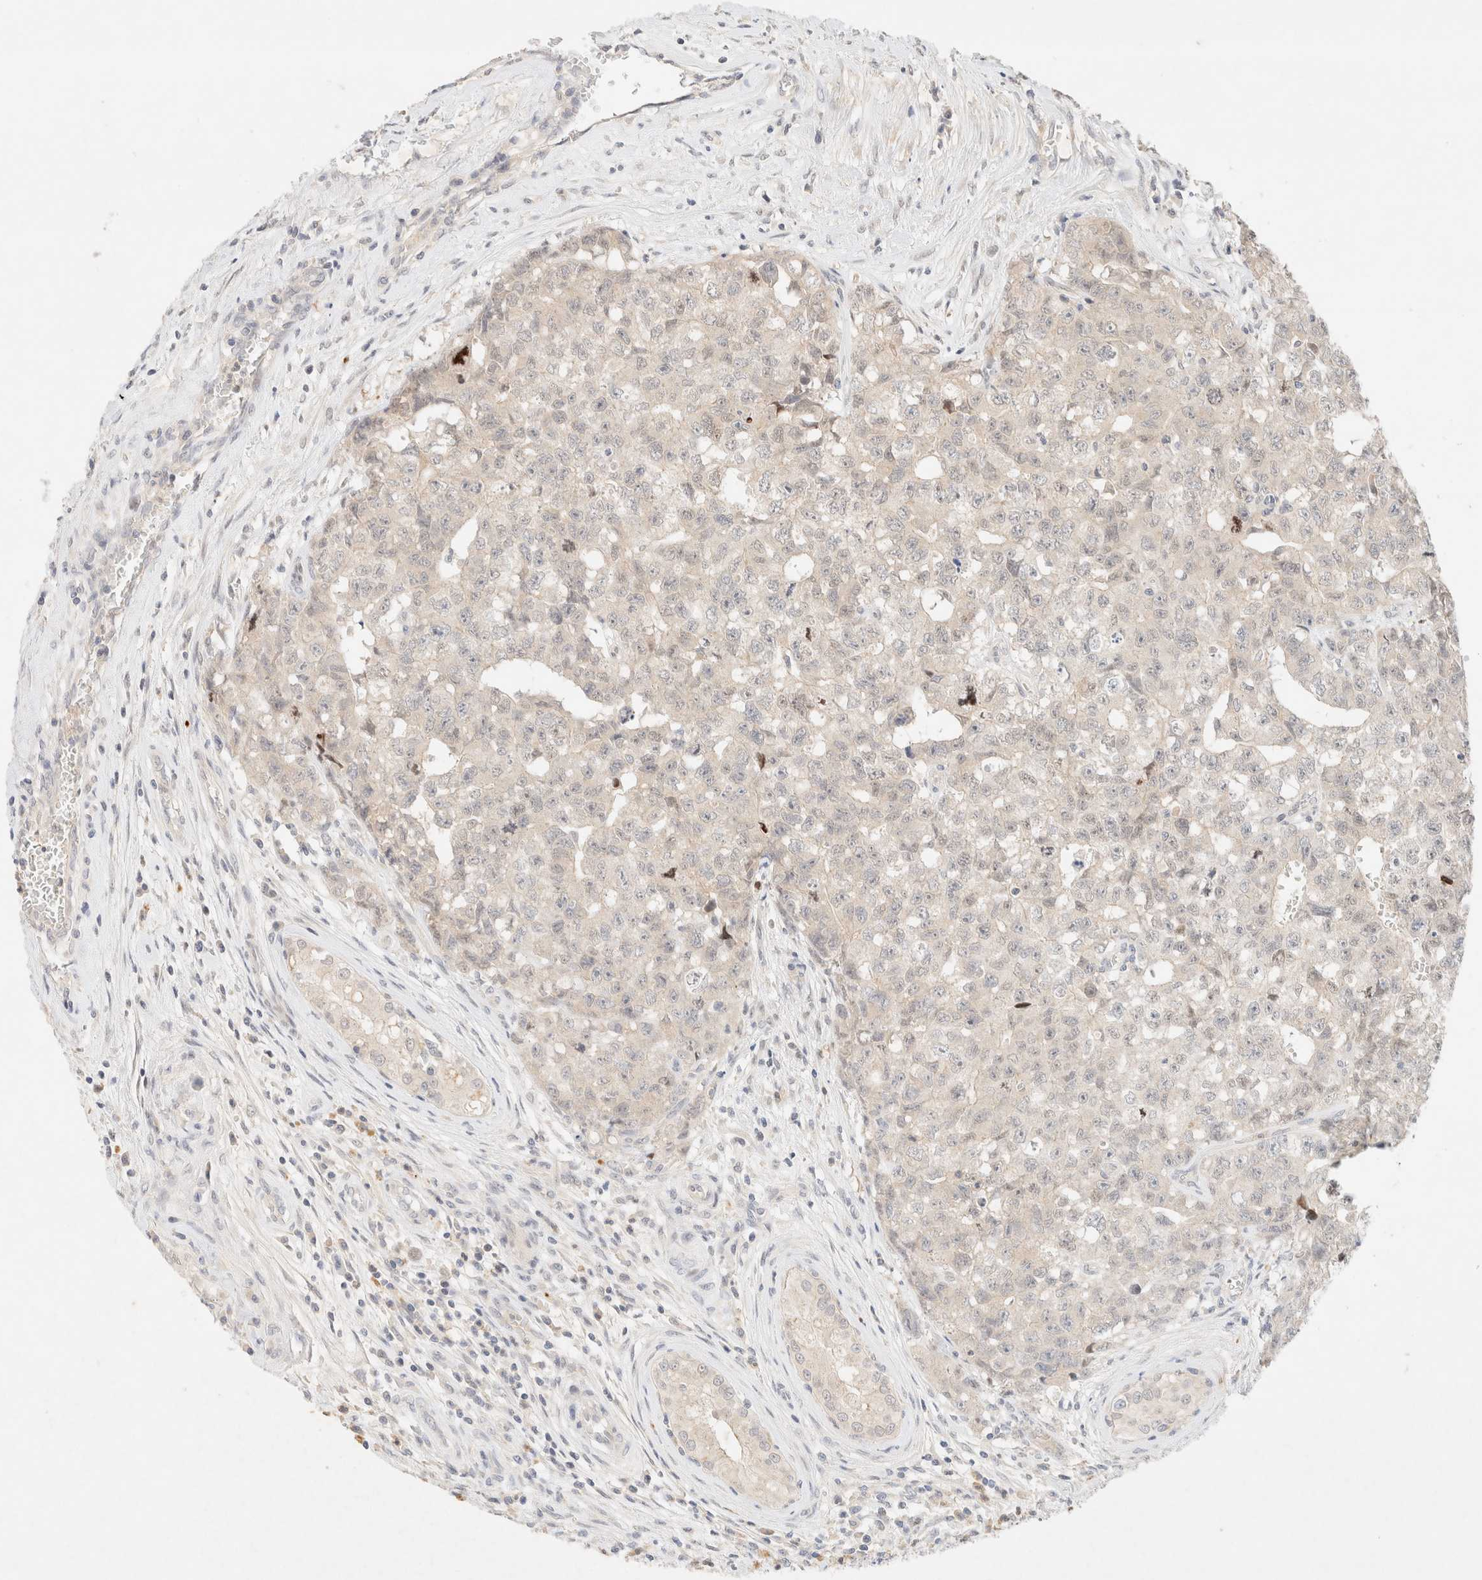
{"staining": {"intensity": "weak", "quantity": "<25%", "location": "nuclear"}, "tissue": "testis cancer", "cell_type": "Tumor cells", "image_type": "cancer", "snomed": [{"axis": "morphology", "description": "Carcinoma, Embryonal, NOS"}, {"axis": "topography", "description": "Testis"}], "caption": "This is a photomicrograph of IHC staining of testis cancer (embryonal carcinoma), which shows no staining in tumor cells.", "gene": "SGSM2", "patient": {"sex": "male", "age": 28}}